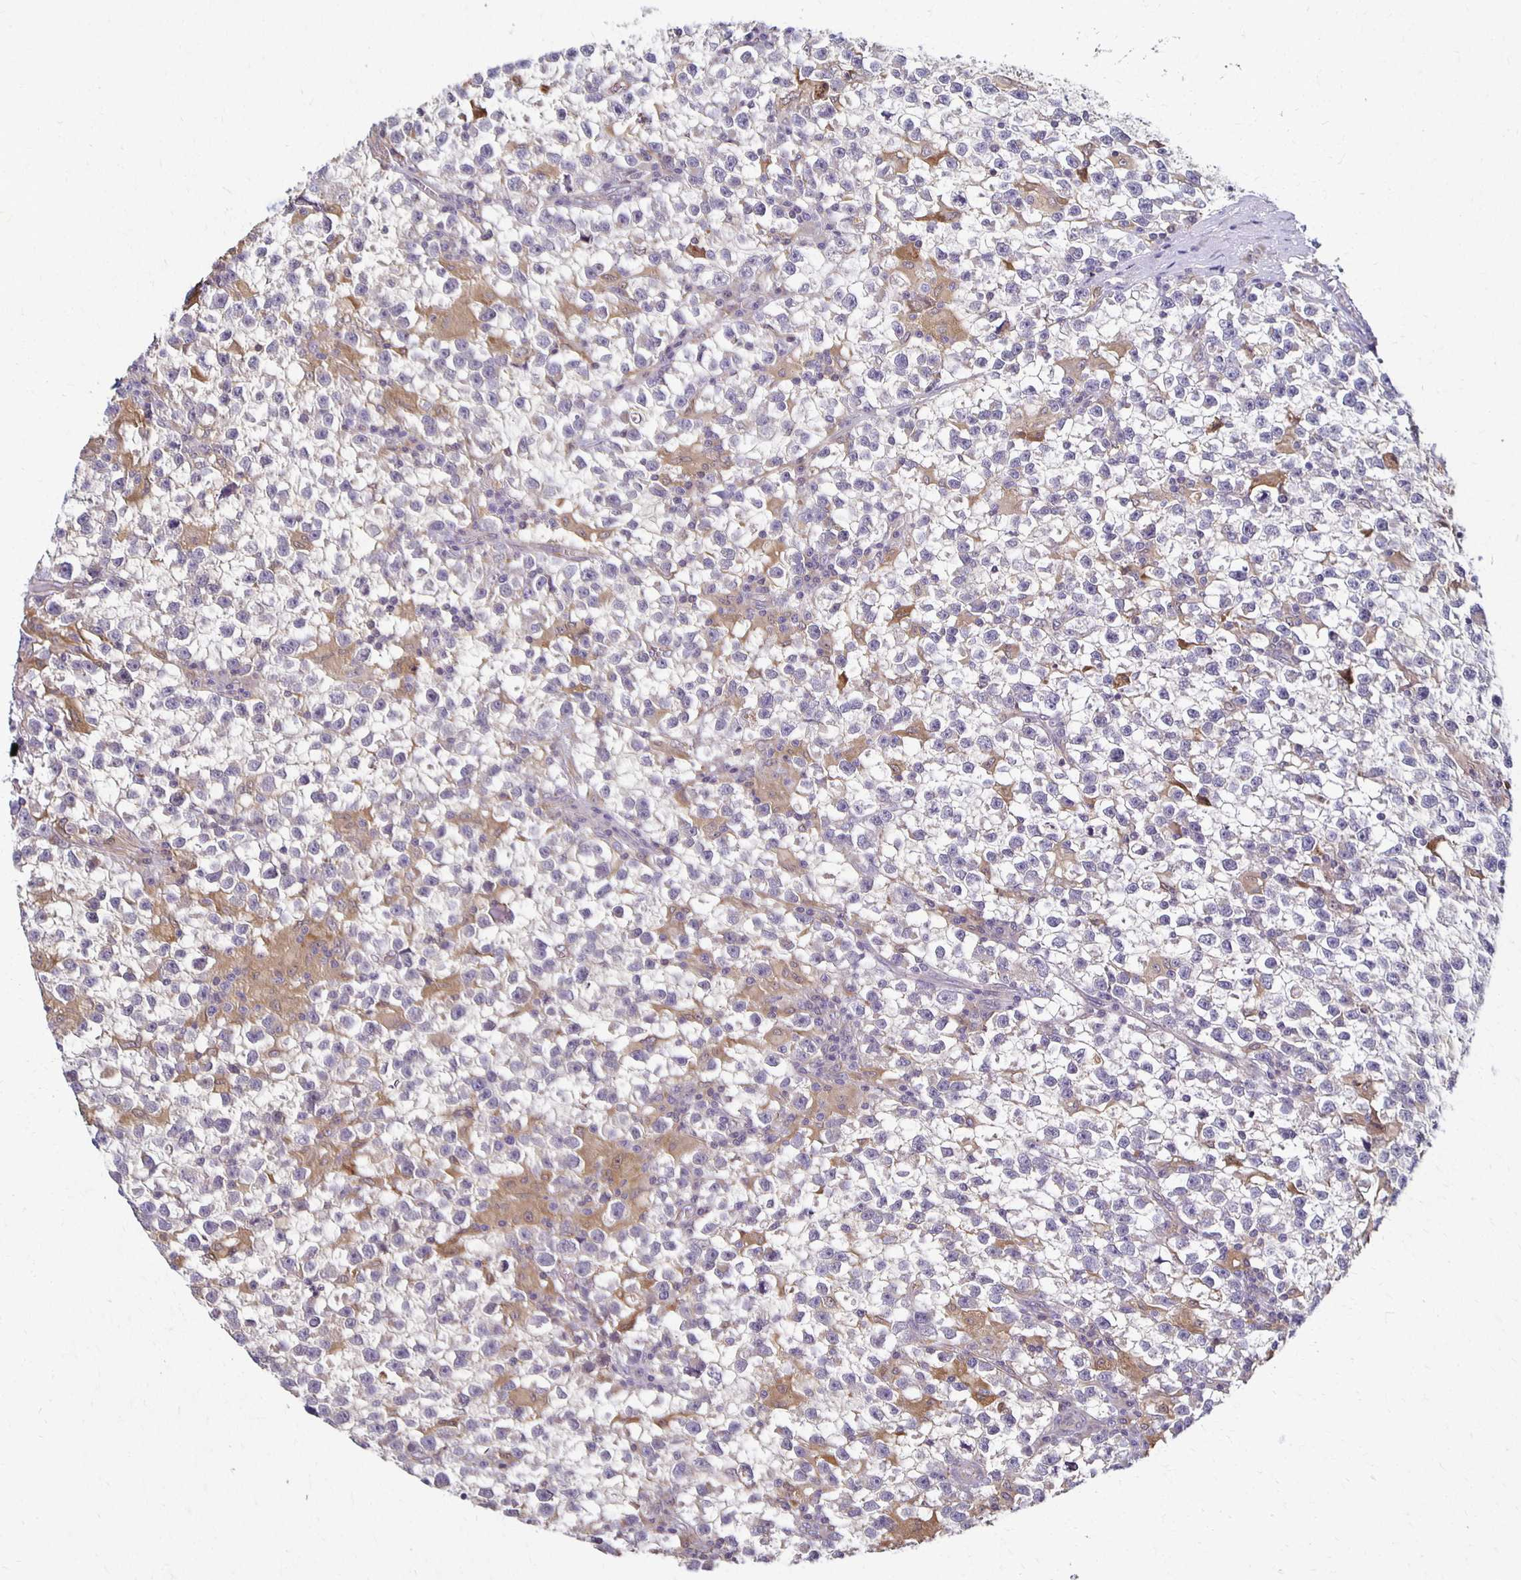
{"staining": {"intensity": "negative", "quantity": "none", "location": "none"}, "tissue": "testis cancer", "cell_type": "Tumor cells", "image_type": "cancer", "snomed": [{"axis": "morphology", "description": "Seminoma, NOS"}, {"axis": "topography", "description": "Testis"}], "caption": "Photomicrograph shows no protein staining in tumor cells of testis seminoma tissue.", "gene": "GPX4", "patient": {"sex": "male", "age": 31}}